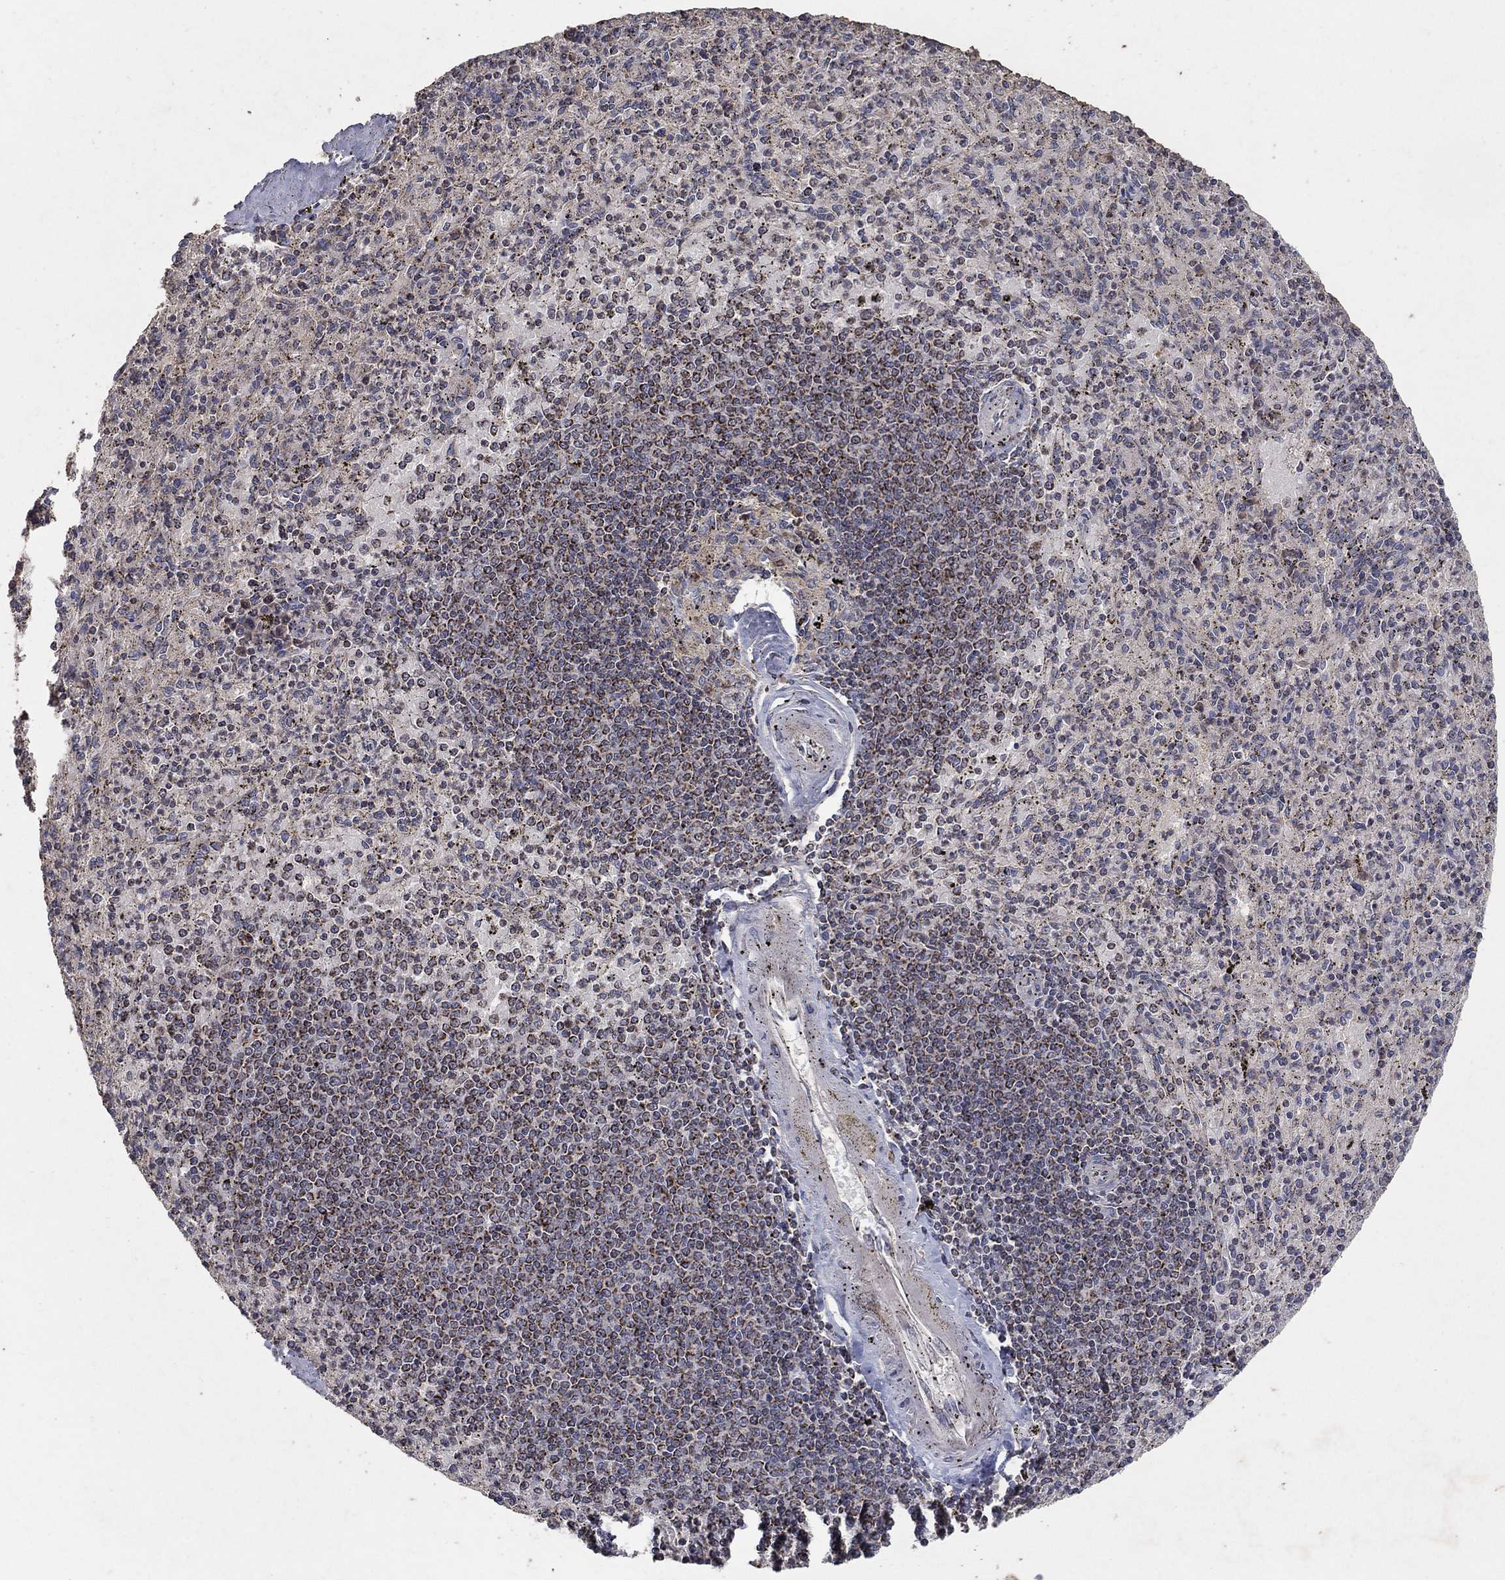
{"staining": {"intensity": "moderate", "quantity": "25%-75%", "location": "cytoplasmic/membranous"}, "tissue": "spleen", "cell_type": "Cells in red pulp", "image_type": "normal", "snomed": [{"axis": "morphology", "description": "Normal tissue, NOS"}, {"axis": "topography", "description": "Spleen"}], "caption": "Cells in red pulp reveal moderate cytoplasmic/membranous staining in approximately 25%-75% of cells in unremarkable spleen.", "gene": "GPSM1", "patient": {"sex": "male", "age": 60}}